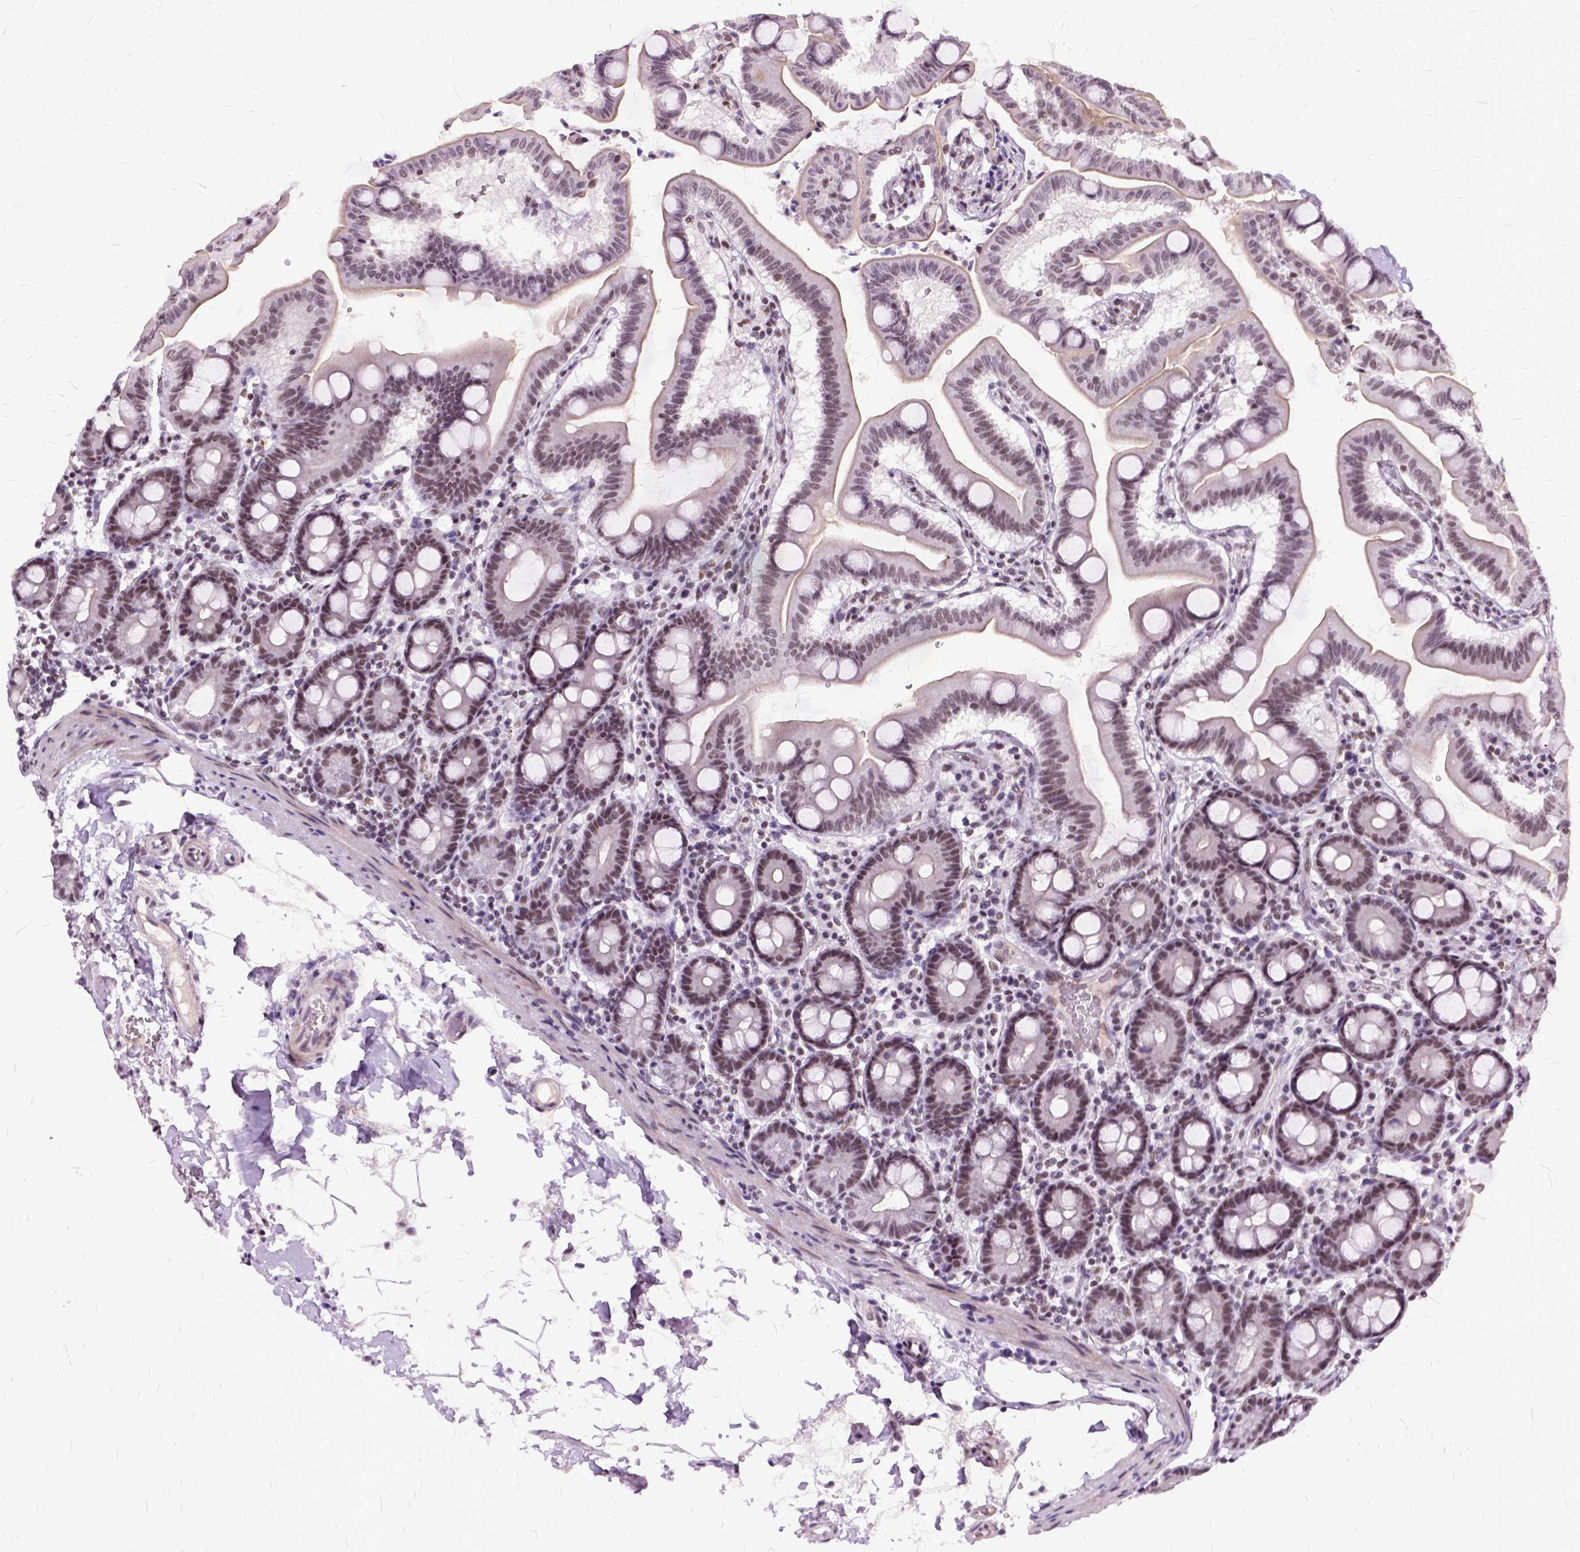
{"staining": {"intensity": "moderate", "quantity": ">75%", "location": "nuclear"}, "tissue": "duodenum", "cell_type": "Glandular cells", "image_type": "normal", "snomed": [{"axis": "morphology", "description": "Normal tissue, NOS"}, {"axis": "topography", "description": "Pancreas"}, {"axis": "topography", "description": "Duodenum"}], "caption": "Glandular cells display medium levels of moderate nuclear staining in approximately >75% of cells in normal duodenum. Using DAB (brown) and hematoxylin (blue) stains, captured at high magnification using brightfield microscopy.", "gene": "SETD1A", "patient": {"sex": "male", "age": 59}}